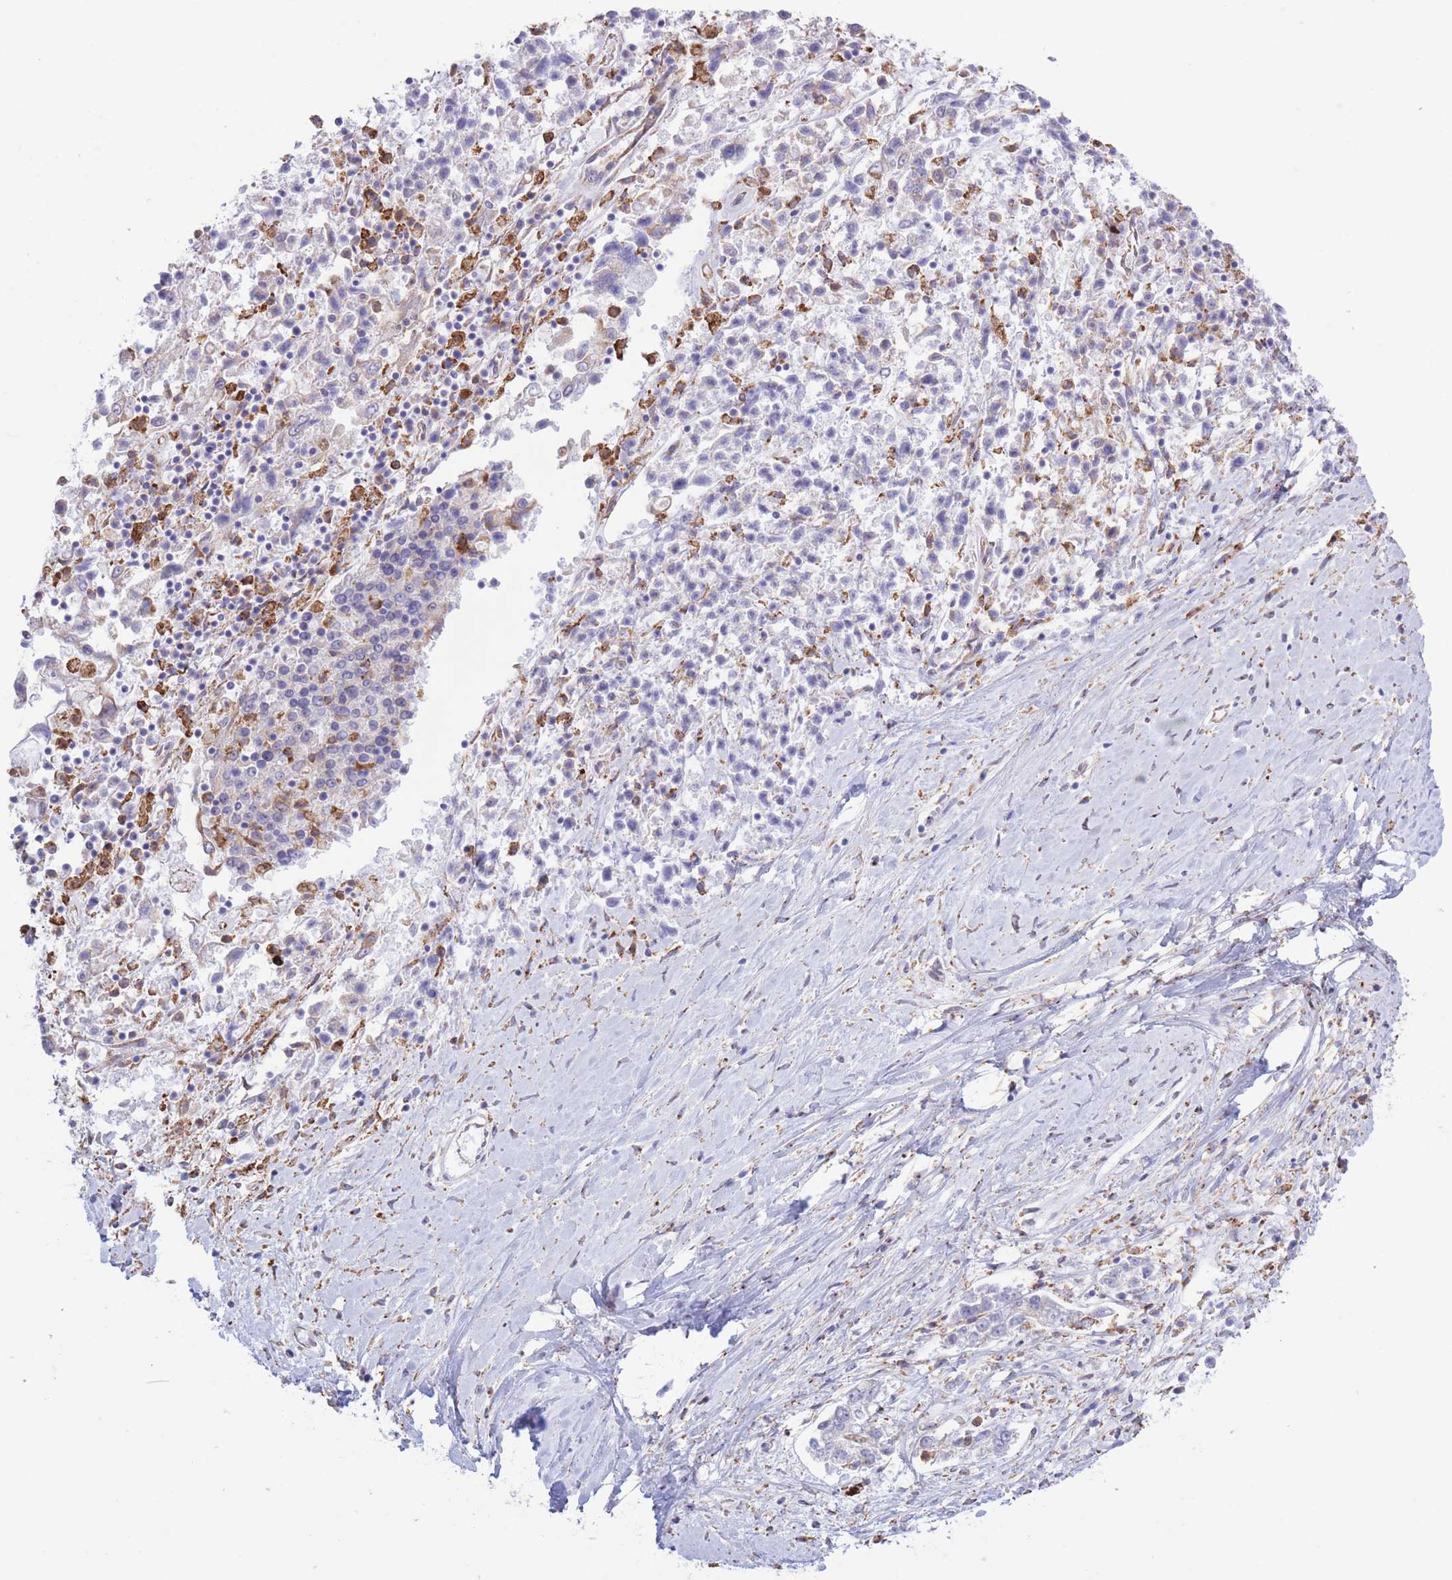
{"staining": {"intensity": "negative", "quantity": "none", "location": "none"}, "tissue": "ovarian cancer", "cell_type": "Tumor cells", "image_type": "cancer", "snomed": [{"axis": "morphology", "description": "Carcinoma, endometroid"}, {"axis": "topography", "description": "Ovary"}], "caption": "Human ovarian cancer stained for a protein using immunohistochemistry shows no positivity in tumor cells.", "gene": "MYDGF", "patient": {"sex": "female", "age": 62}}